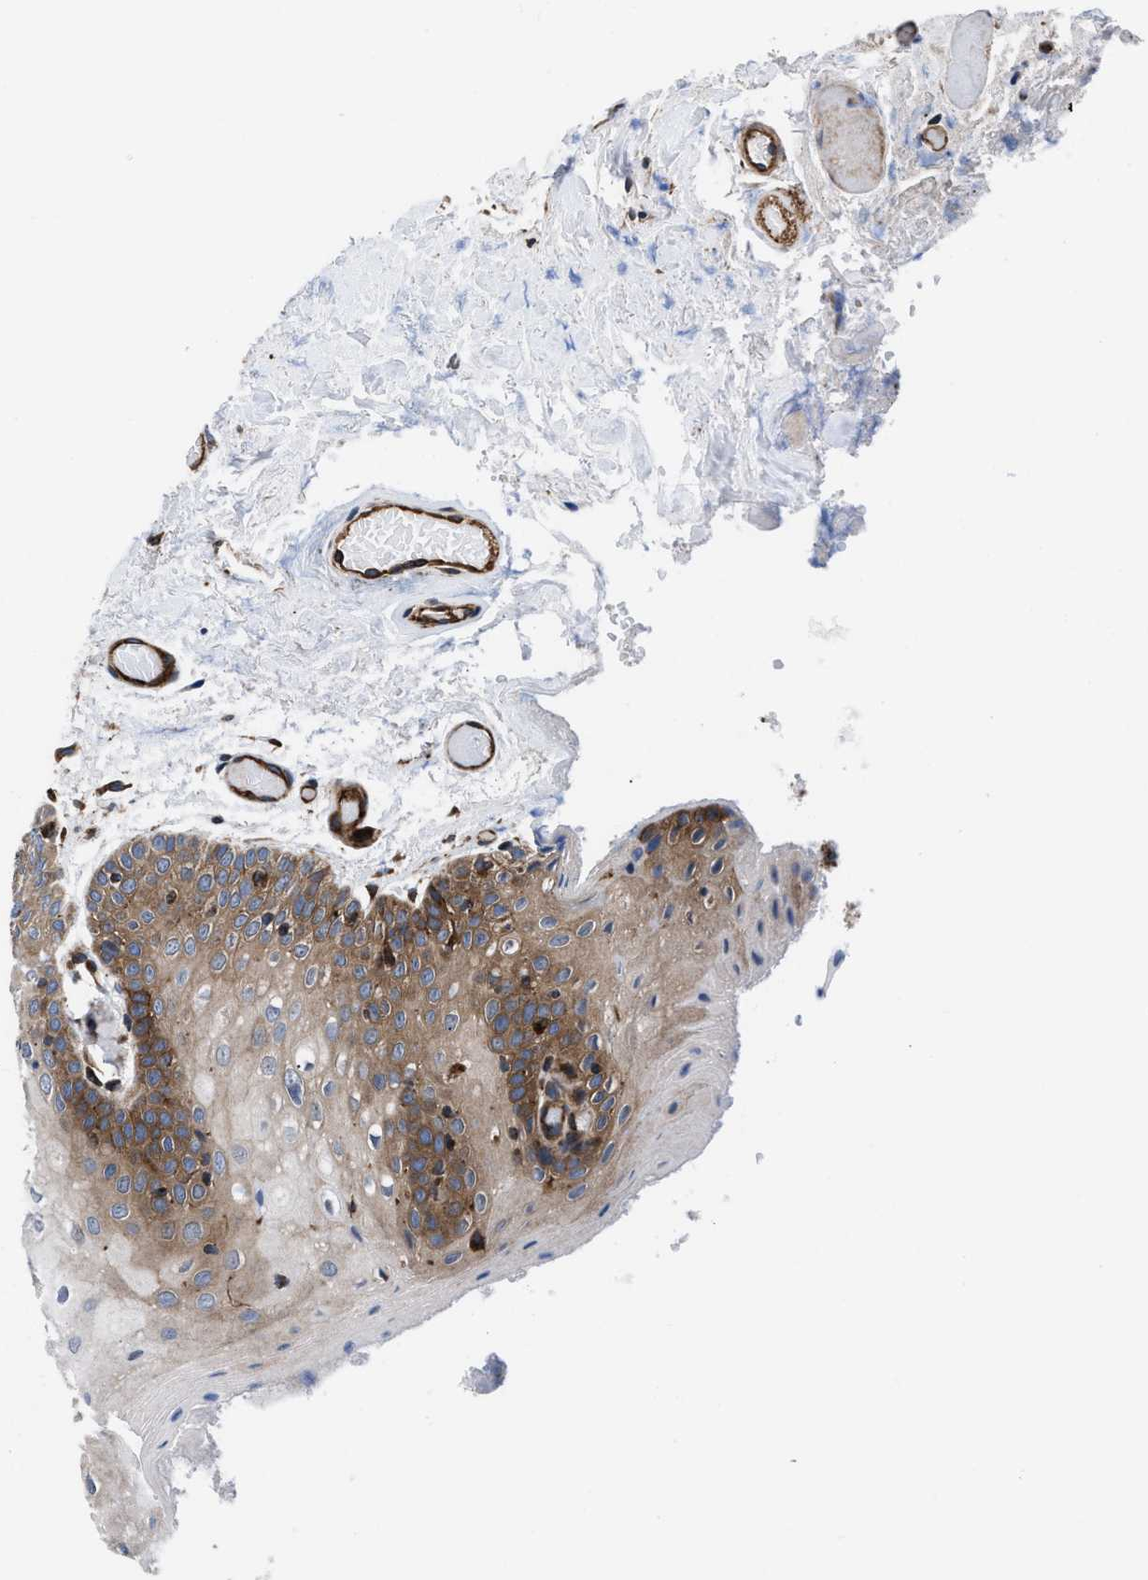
{"staining": {"intensity": "moderate", "quantity": "25%-75%", "location": "cytoplasmic/membranous"}, "tissue": "oral mucosa", "cell_type": "Squamous epithelial cells", "image_type": "normal", "snomed": [{"axis": "morphology", "description": "Normal tissue, NOS"}, {"axis": "morphology", "description": "Squamous cell carcinoma, NOS"}, {"axis": "topography", "description": "Oral tissue"}, {"axis": "topography", "description": "Head-Neck"}], "caption": "High-magnification brightfield microscopy of normal oral mucosa stained with DAB (3,3'-diaminobenzidine) (brown) and counterstained with hematoxylin (blue). squamous epithelial cells exhibit moderate cytoplasmic/membranous positivity is appreciated in approximately25%-75% of cells. (IHC, brightfield microscopy, high magnification).", "gene": "PRR15L", "patient": {"sex": "male", "age": 71}}